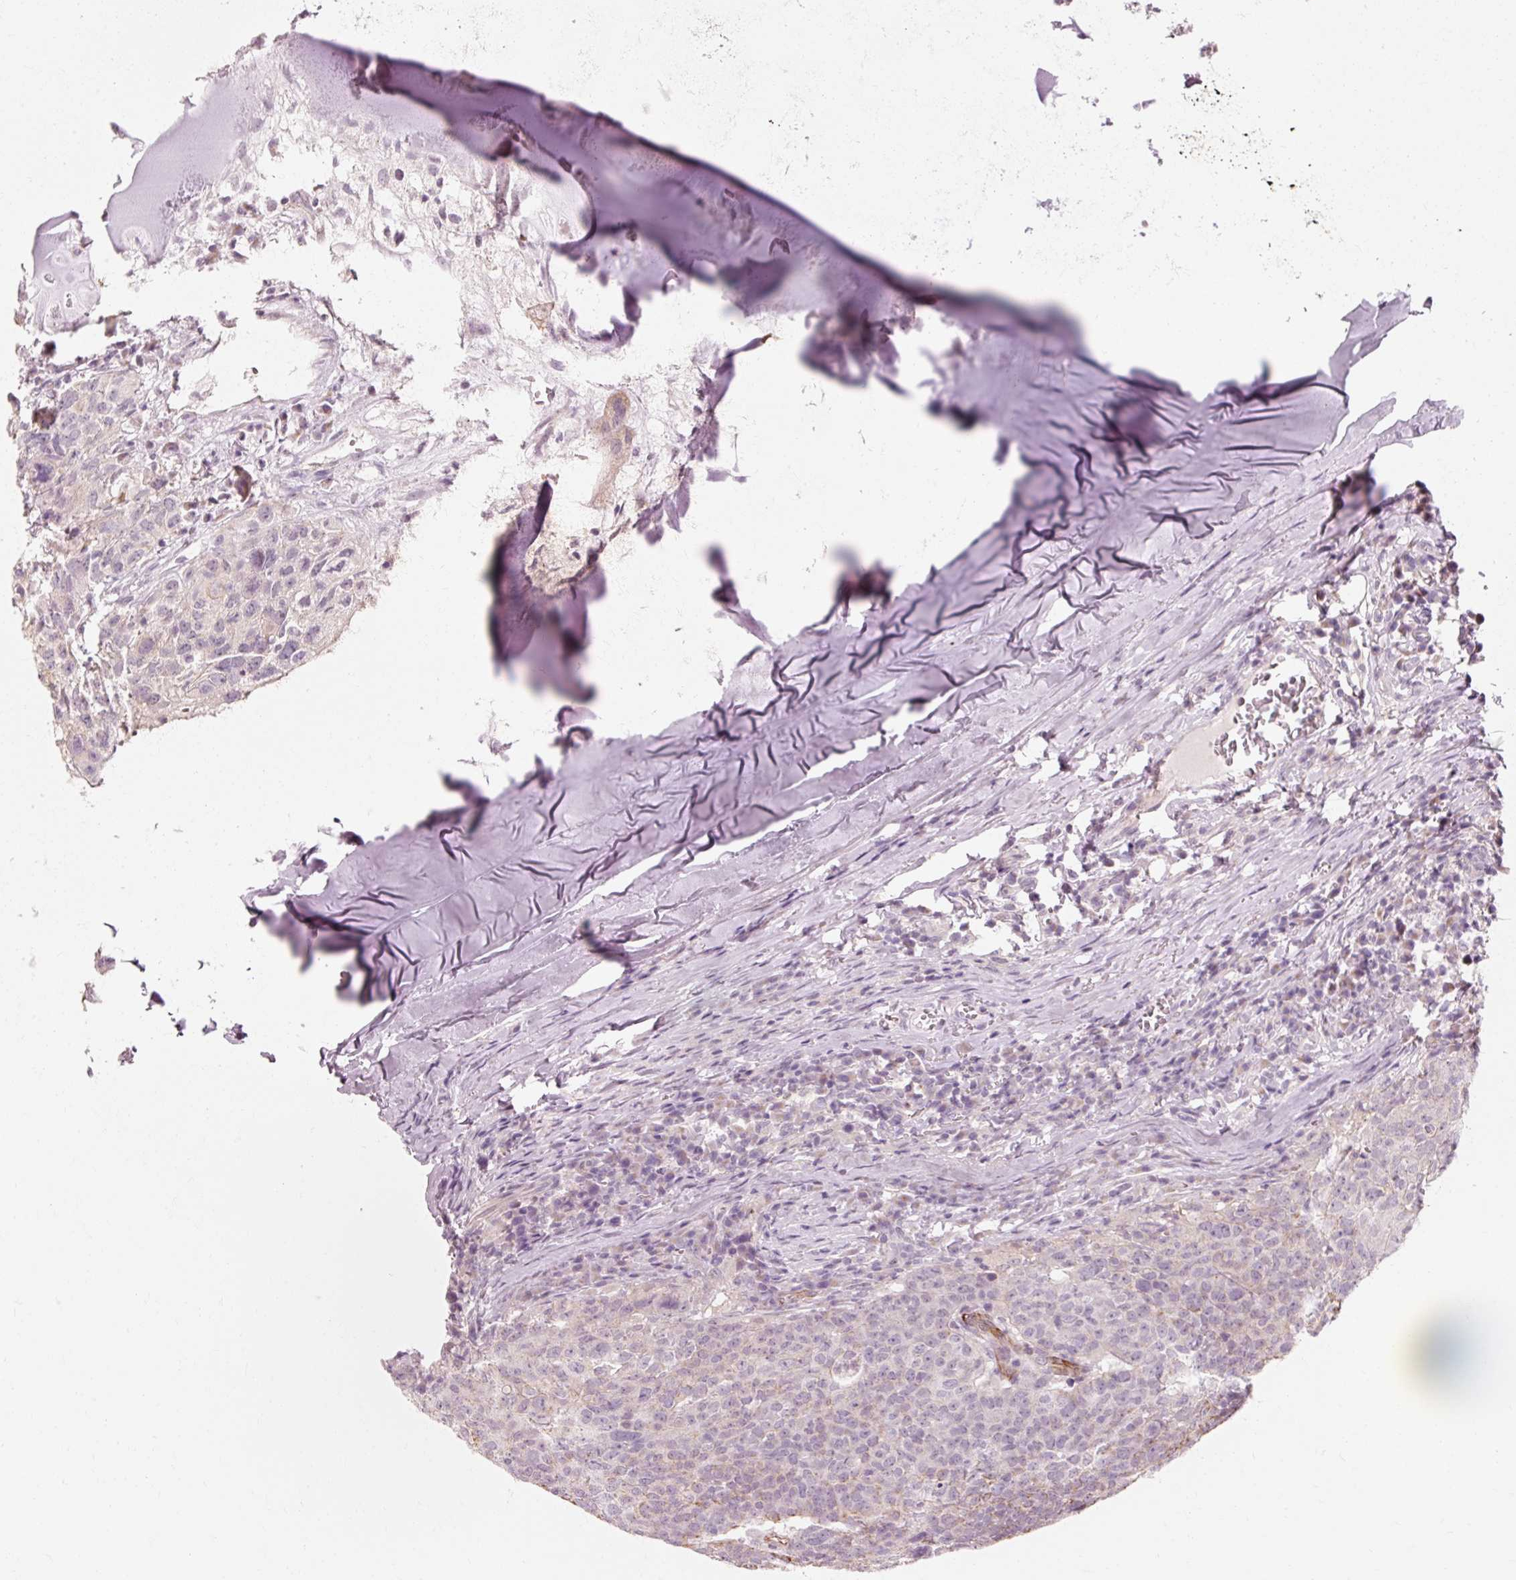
{"staining": {"intensity": "negative", "quantity": "none", "location": "none"}, "tissue": "head and neck cancer", "cell_type": "Tumor cells", "image_type": "cancer", "snomed": [{"axis": "morphology", "description": "Normal tissue, NOS"}, {"axis": "morphology", "description": "Squamous cell carcinoma, NOS"}, {"axis": "topography", "description": "Skeletal muscle"}, {"axis": "topography", "description": "Vascular tissue"}, {"axis": "topography", "description": "Peripheral nerve tissue"}, {"axis": "topography", "description": "Head-Neck"}], "caption": "Squamous cell carcinoma (head and neck) was stained to show a protein in brown. There is no significant positivity in tumor cells.", "gene": "TRIM73", "patient": {"sex": "male", "age": 66}}